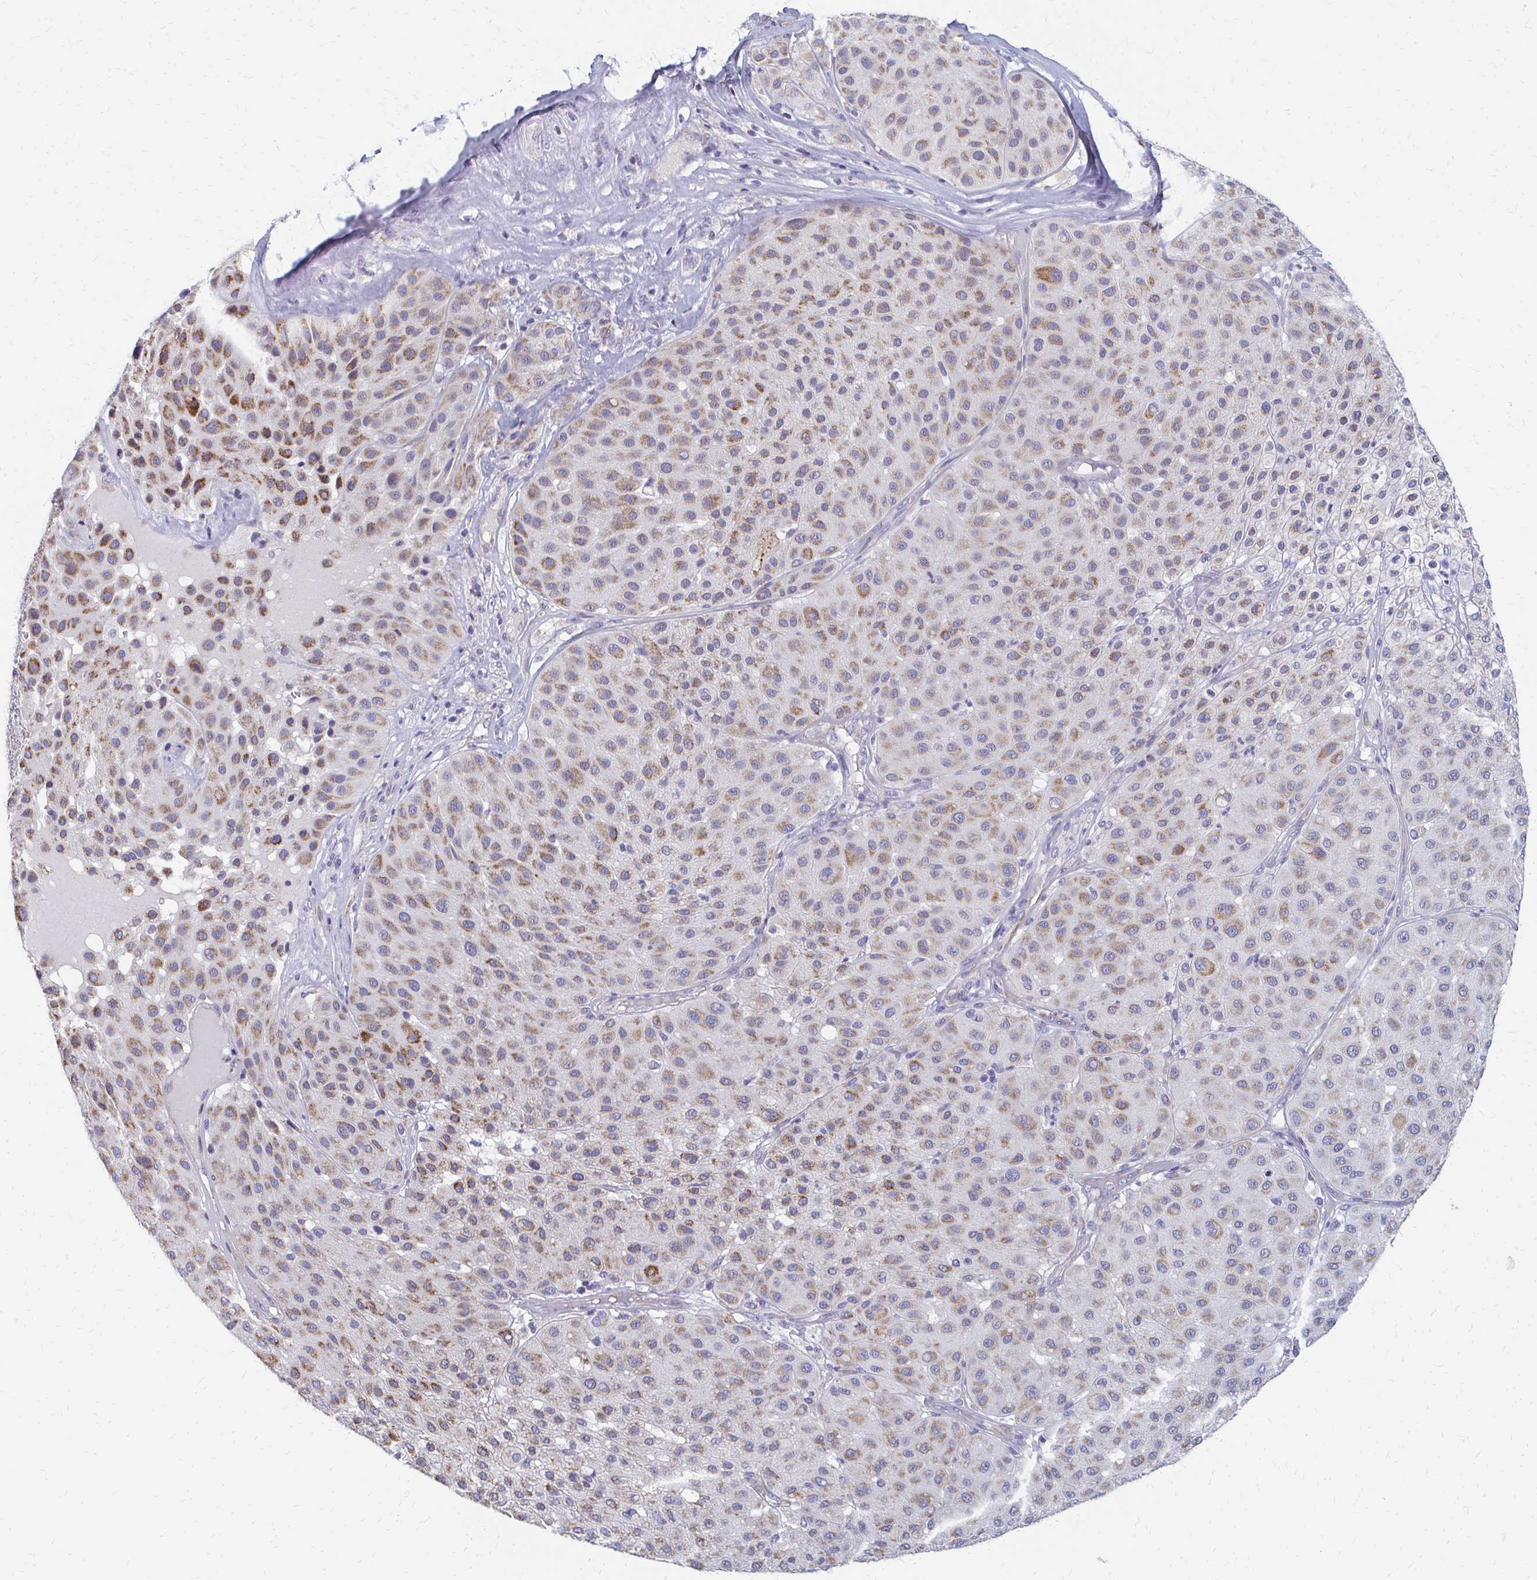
{"staining": {"intensity": "moderate", "quantity": ">75%", "location": "cytoplasmic/membranous"}, "tissue": "melanoma", "cell_type": "Tumor cells", "image_type": "cancer", "snomed": [{"axis": "morphology", "description": "Malignant melanoma, Metastatic site"}, {"axis": "topography", "description": "Smooth muscle"}], "caption": "DAB immunohistochemical staining of malignant melanoma (metastatic site) demonstrates moderate cytoplasmic/membranous protein staining in approximately >75% of tumor cells.", "gene": "OR10V1", "patient": {"sex": "male", "age": 41}}